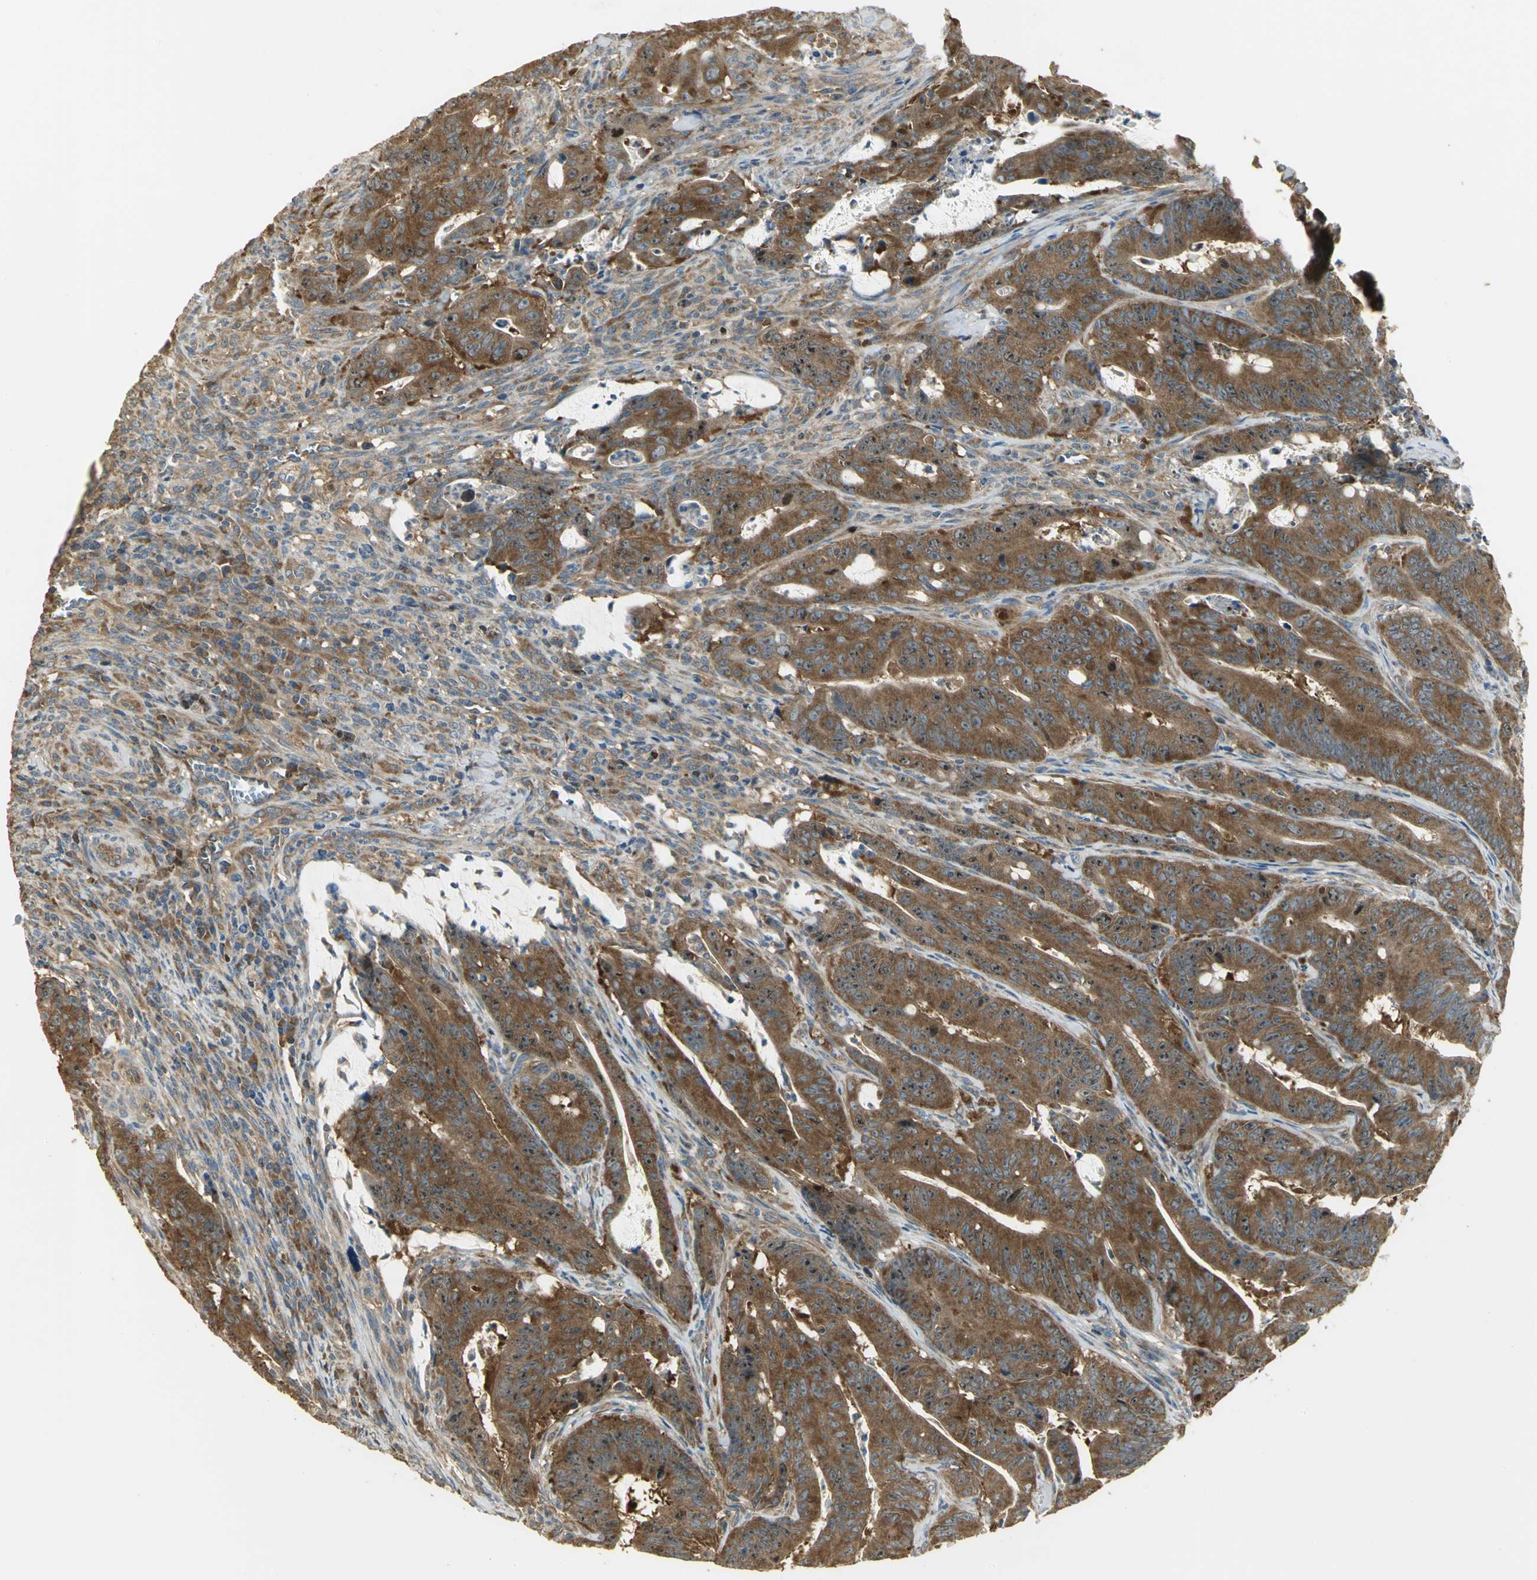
{"staining": {"intensity": "strong", "quantity": ">75%", "location": "cytoplasmic/membranous"}, "tissue": "colorectal cancer", "cell_type": "Tumor cells", "image_type": "cancer", "snomed": [{"axis": "morphology", "description": "Adenocarcinoma, NOS"}, {"axis": "topography", "description": "Colon"}], "caption": "Protein staining by immunohistochemistry shows strong cytoplasmic/membranous expression in approximately >75% of tumor cells in colorectal adenocarcinoma. The staining was performed using DAB to visualize the protein expression in brown, while the nuclei were stained in blue with hematoxylin (Magnification: 20x).", "gene": "RARS1", "patient": {"sex": "male", "age": 45}}